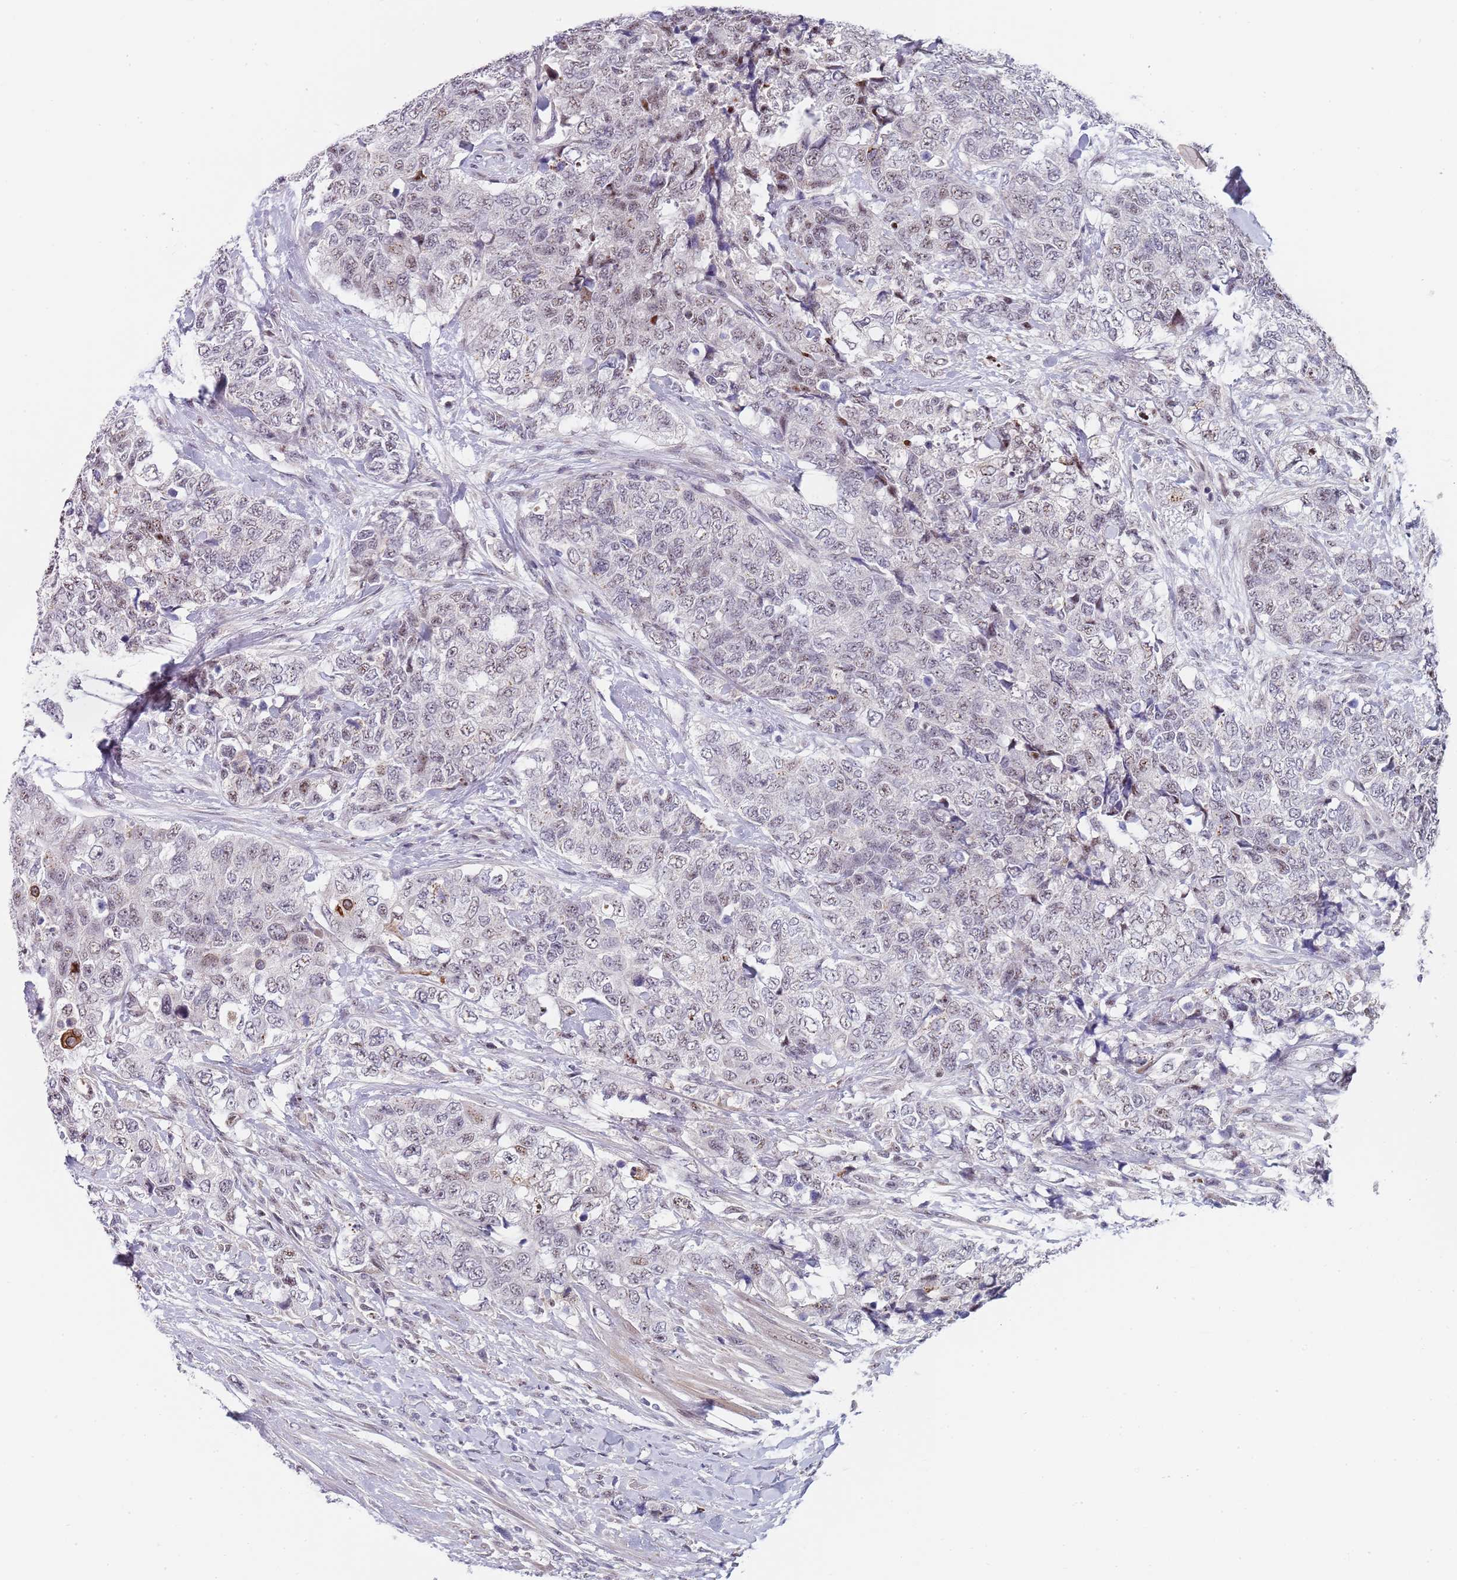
{"staining": {"intensity": "weak", "quantity": "<25%", "location": "nuclear"}, "tissue": "urothelial cancer", "cell_type": "Tumor cells", "image_type": "cancer", "snomed": [{"axis": "morphology", "description": "Urothelial carcinoma, High grade"}, {"axis": "topography", "description": "Urinary bladder"}], "caption": "DAB immunohistochemical staining of human urothelial carcinoma (high-grade) displays no significant expression in tumor cells.", "gene": "PLCL2", "patient": {"sex": "female", "age": 78}}